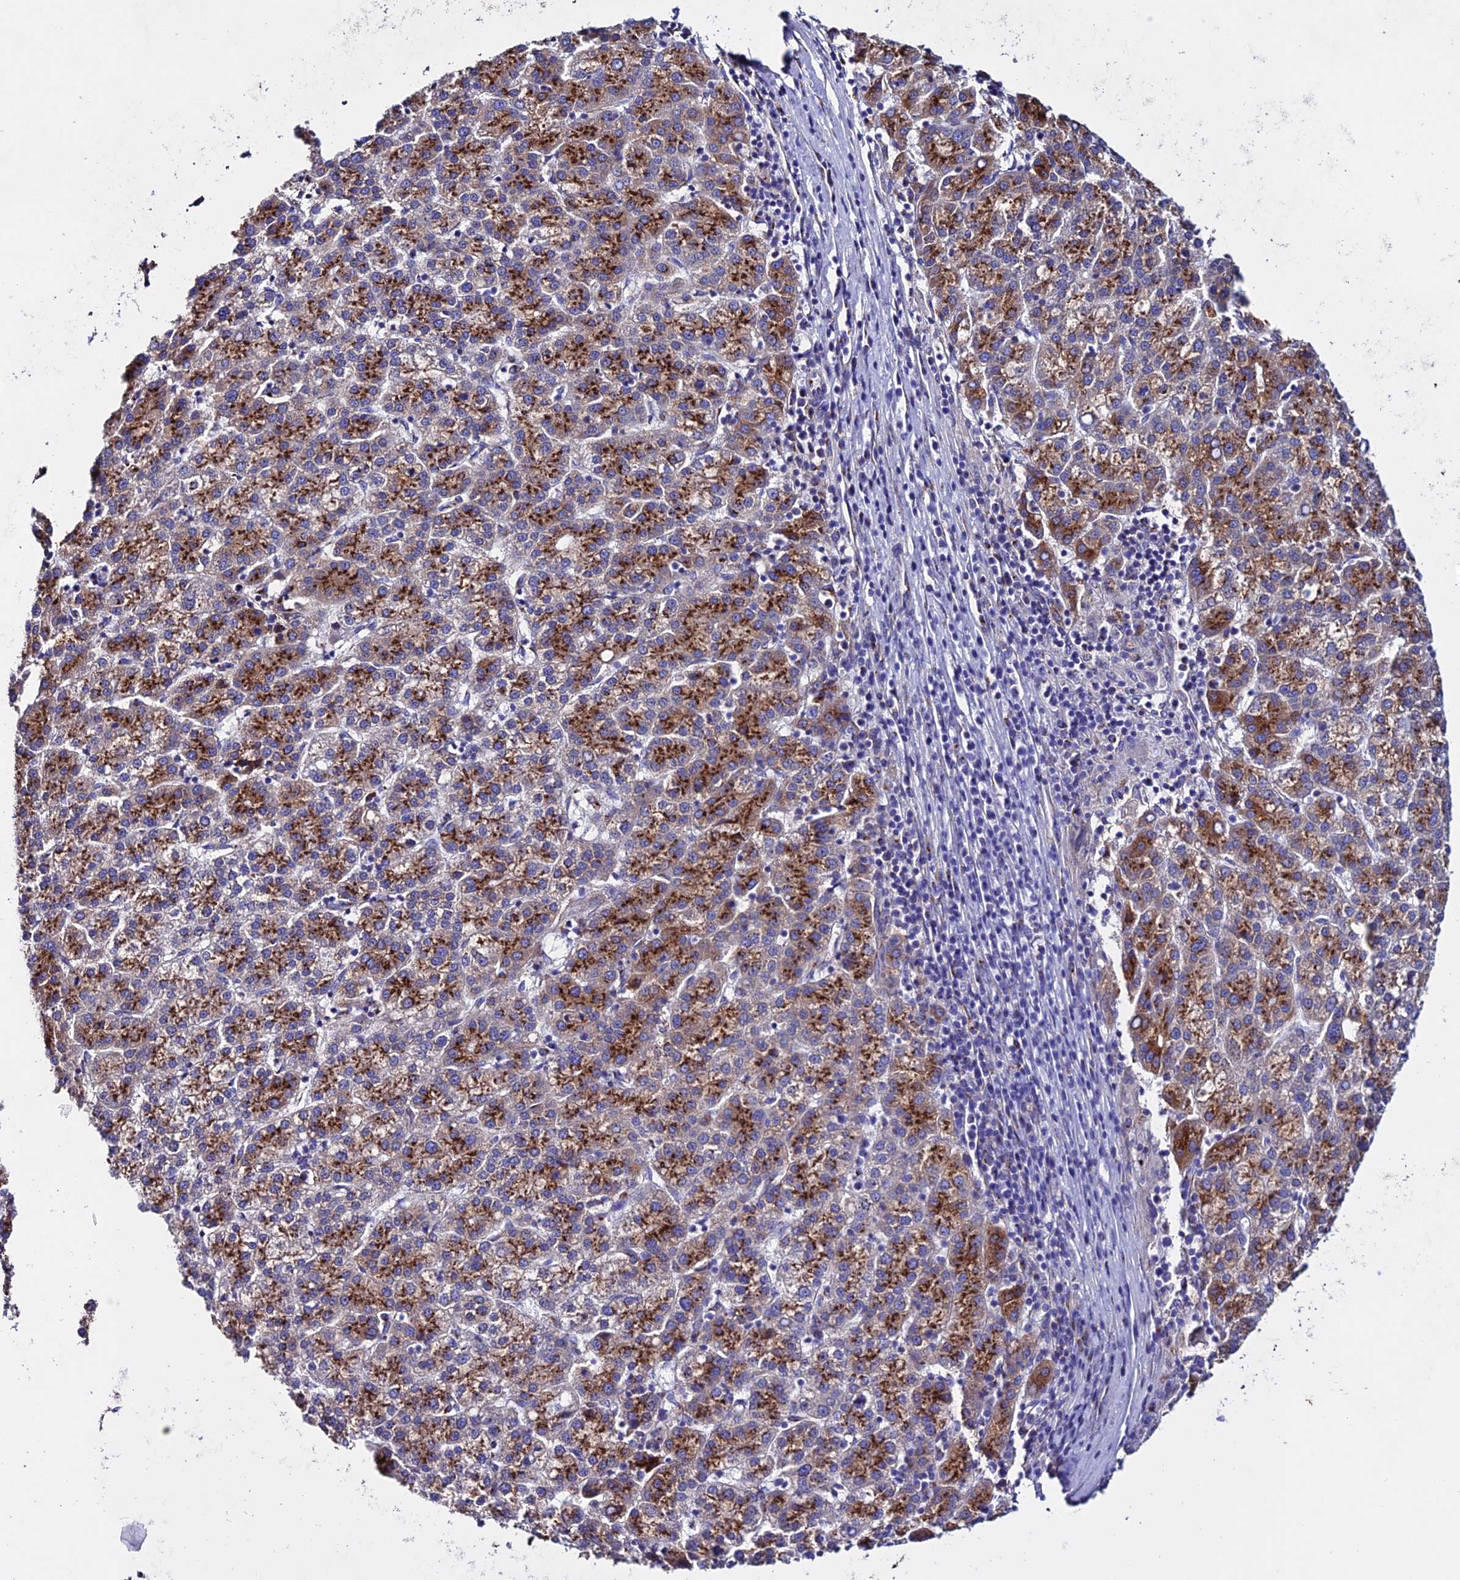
{"staining": {"intensity": "strong", "quantity": ">75%", "location": "cytoplasmic/membranous"}, "tissue": "liver cancer", "cell_type": "Tumor cells", "image_type": "cancer", "snomed": [{"axis": "morphology", "description": "Carcinoma, Hepatocellular, NOS"}, {"axis": "topography", "description": "Liver"}], "caption": "This image demonstrates hepatocellular carcinoma (liver) stained with IHC to label a protein in brown. The cytoplasmic/membranous of tumor cells show strong positivity for the protein. Nuclei are counter-stained blue.", "gene": "OR51Q1", "patient": {"sex": "female", "age": 58}}